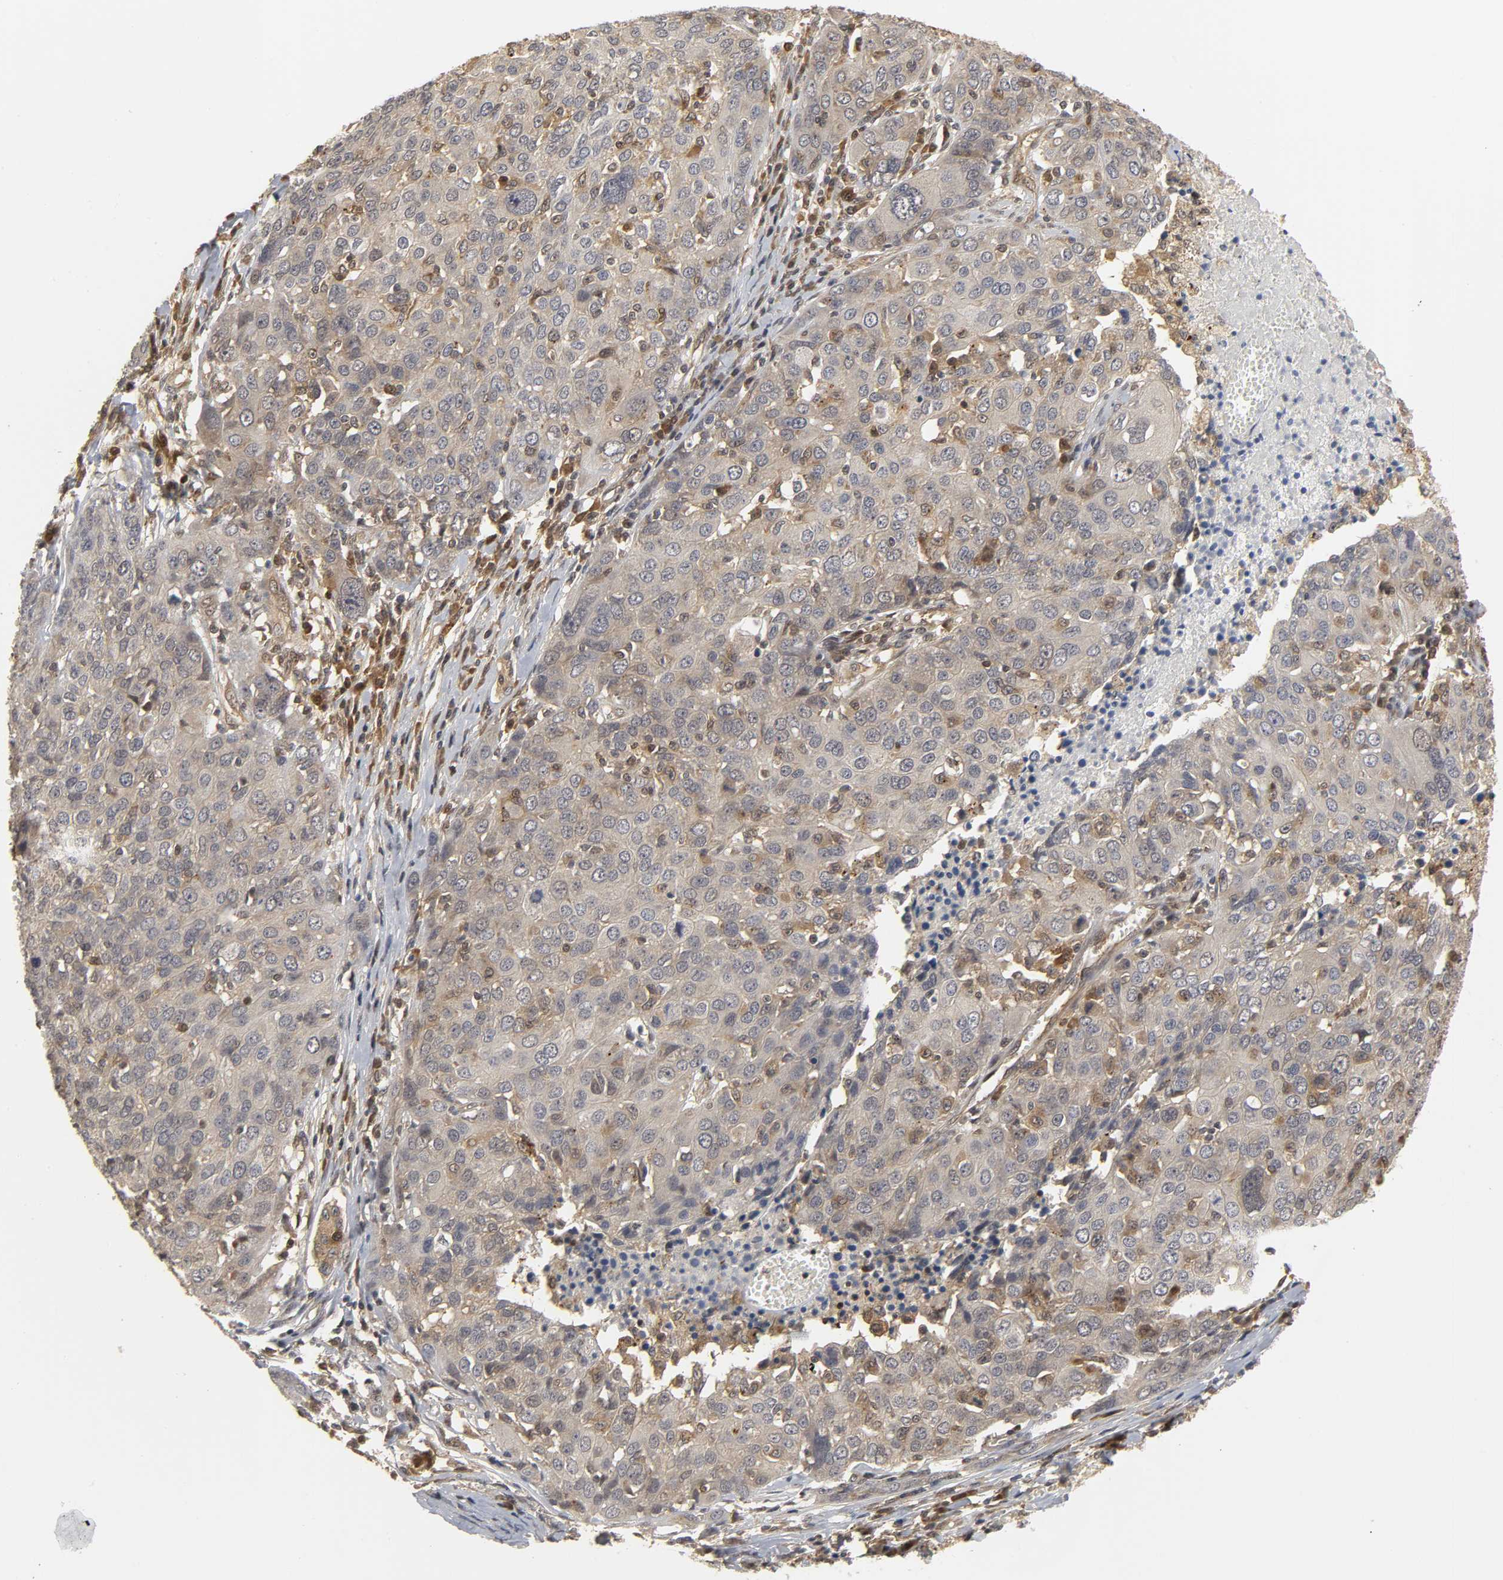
{"staining": {"intensity": "weak", "quantity": ">75%", "location": "cytoplasmic/membranous"}, "tissue": "ovarian cancer", "cell_type": "Tumor cells", "image_type": "cancer", "snomed": [{"axis": "morphology", "description": "Carcinoma, endometroid"}, {"axis": "topography", "description": "Ovary"}], "caption": "Endometroid carcinoma (ovarian) stained for a protein (brown) demonstrates weak cytoplasmic/membranous positive staining in about >75% of tumor cells.", "gene": "PARK7", "patient": {"sex": "female", "age": 50}}